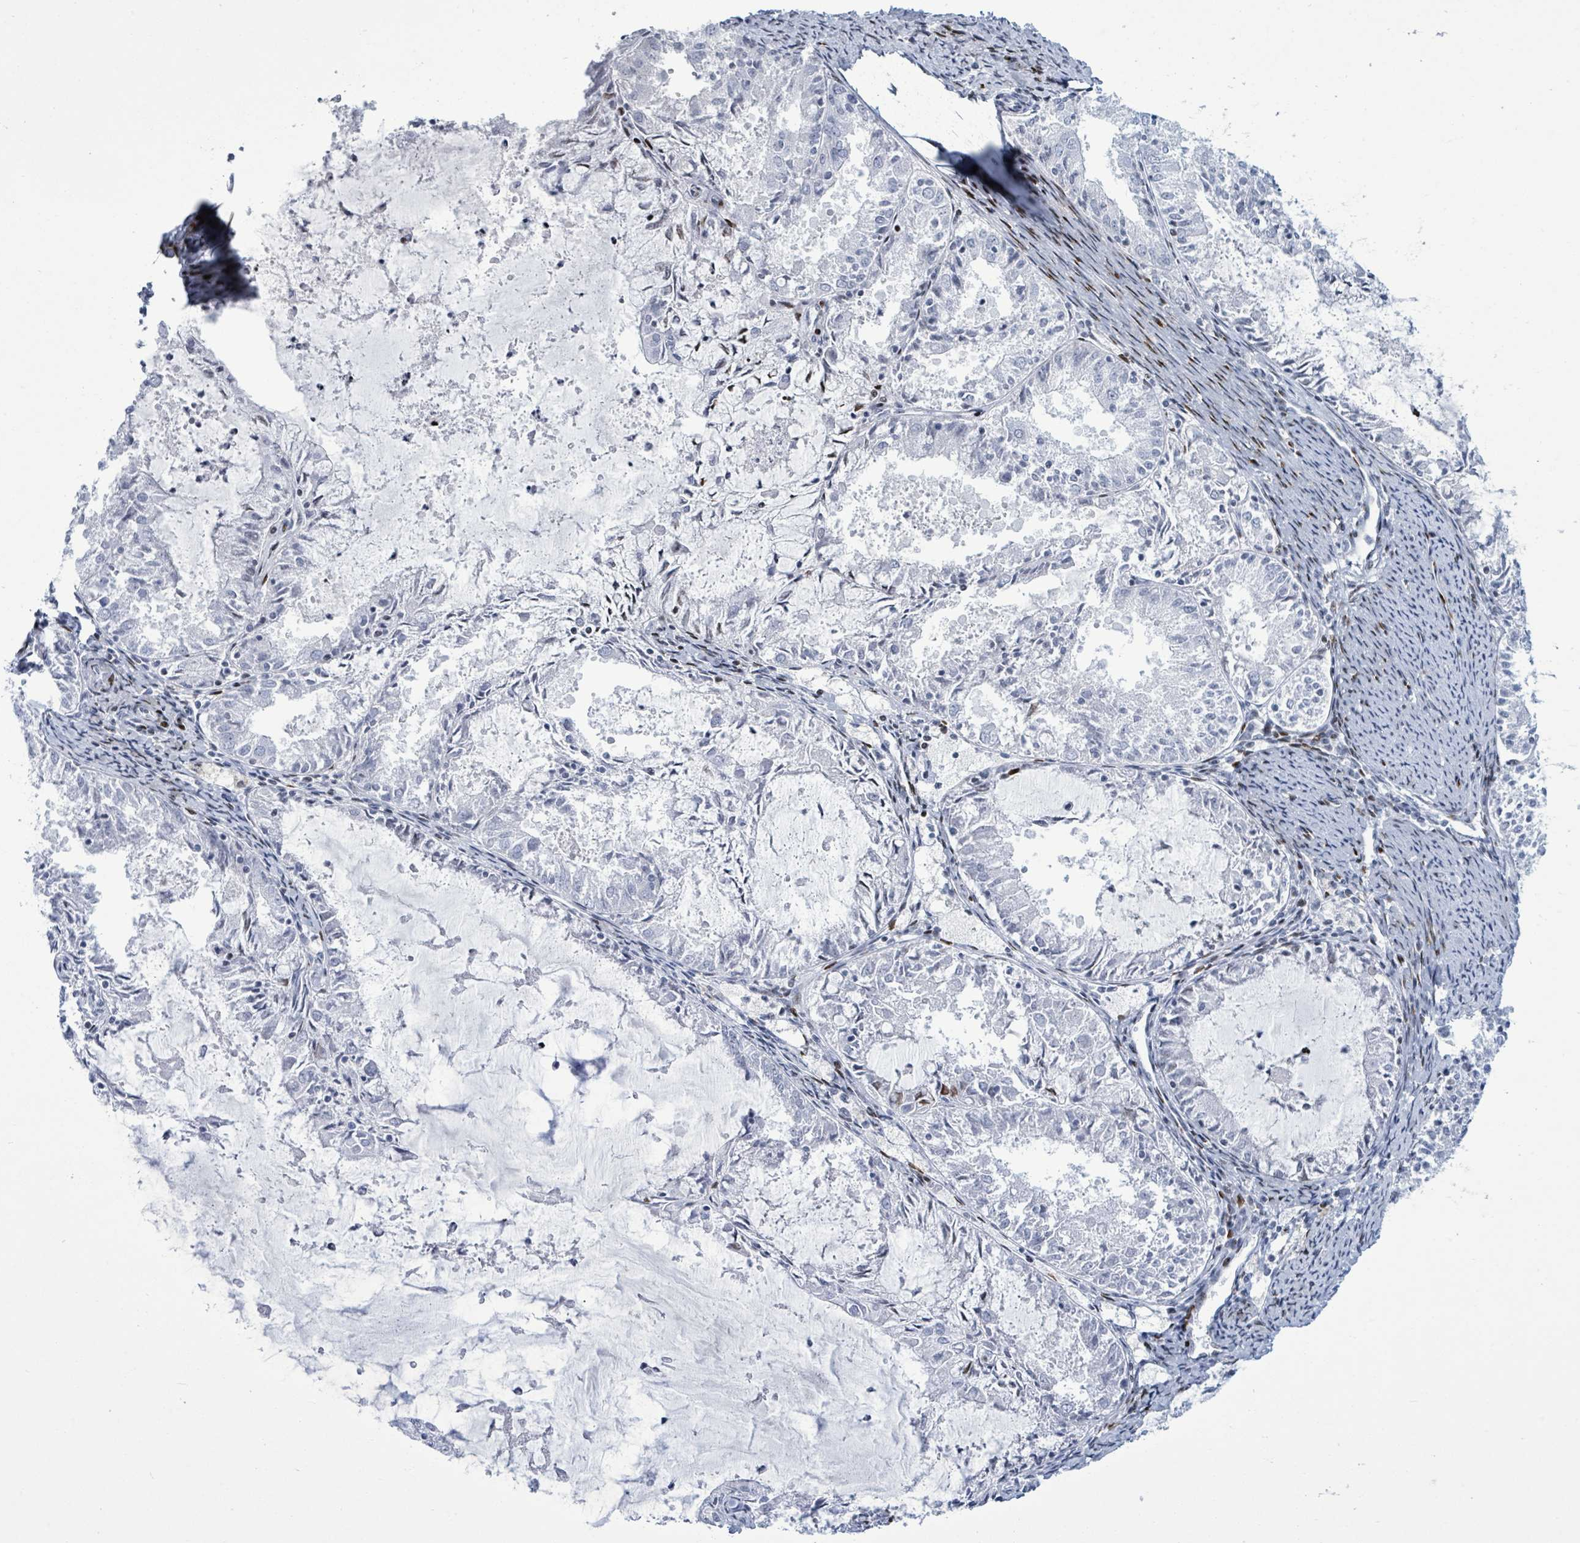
{"staining": {"intensity": "negative", "quantity": "none", "location": "none"}, "tissue": "endometrial cancer", "cell_type": "Tumor cells", "image_type": "cancer", "snomed": [{"axis": "morphology", "description": "Adenocarcinoma, NOS"}, {"axis": "topography", "description": "Endometrium"}], "caption": "The immunohistochemistry (IHC) histopathology image has no significant staining in tumor cells of endometrial adenocarcinoma tissue.", "gene": "MALL", "patient": {"sex": "female", "age": 57}}